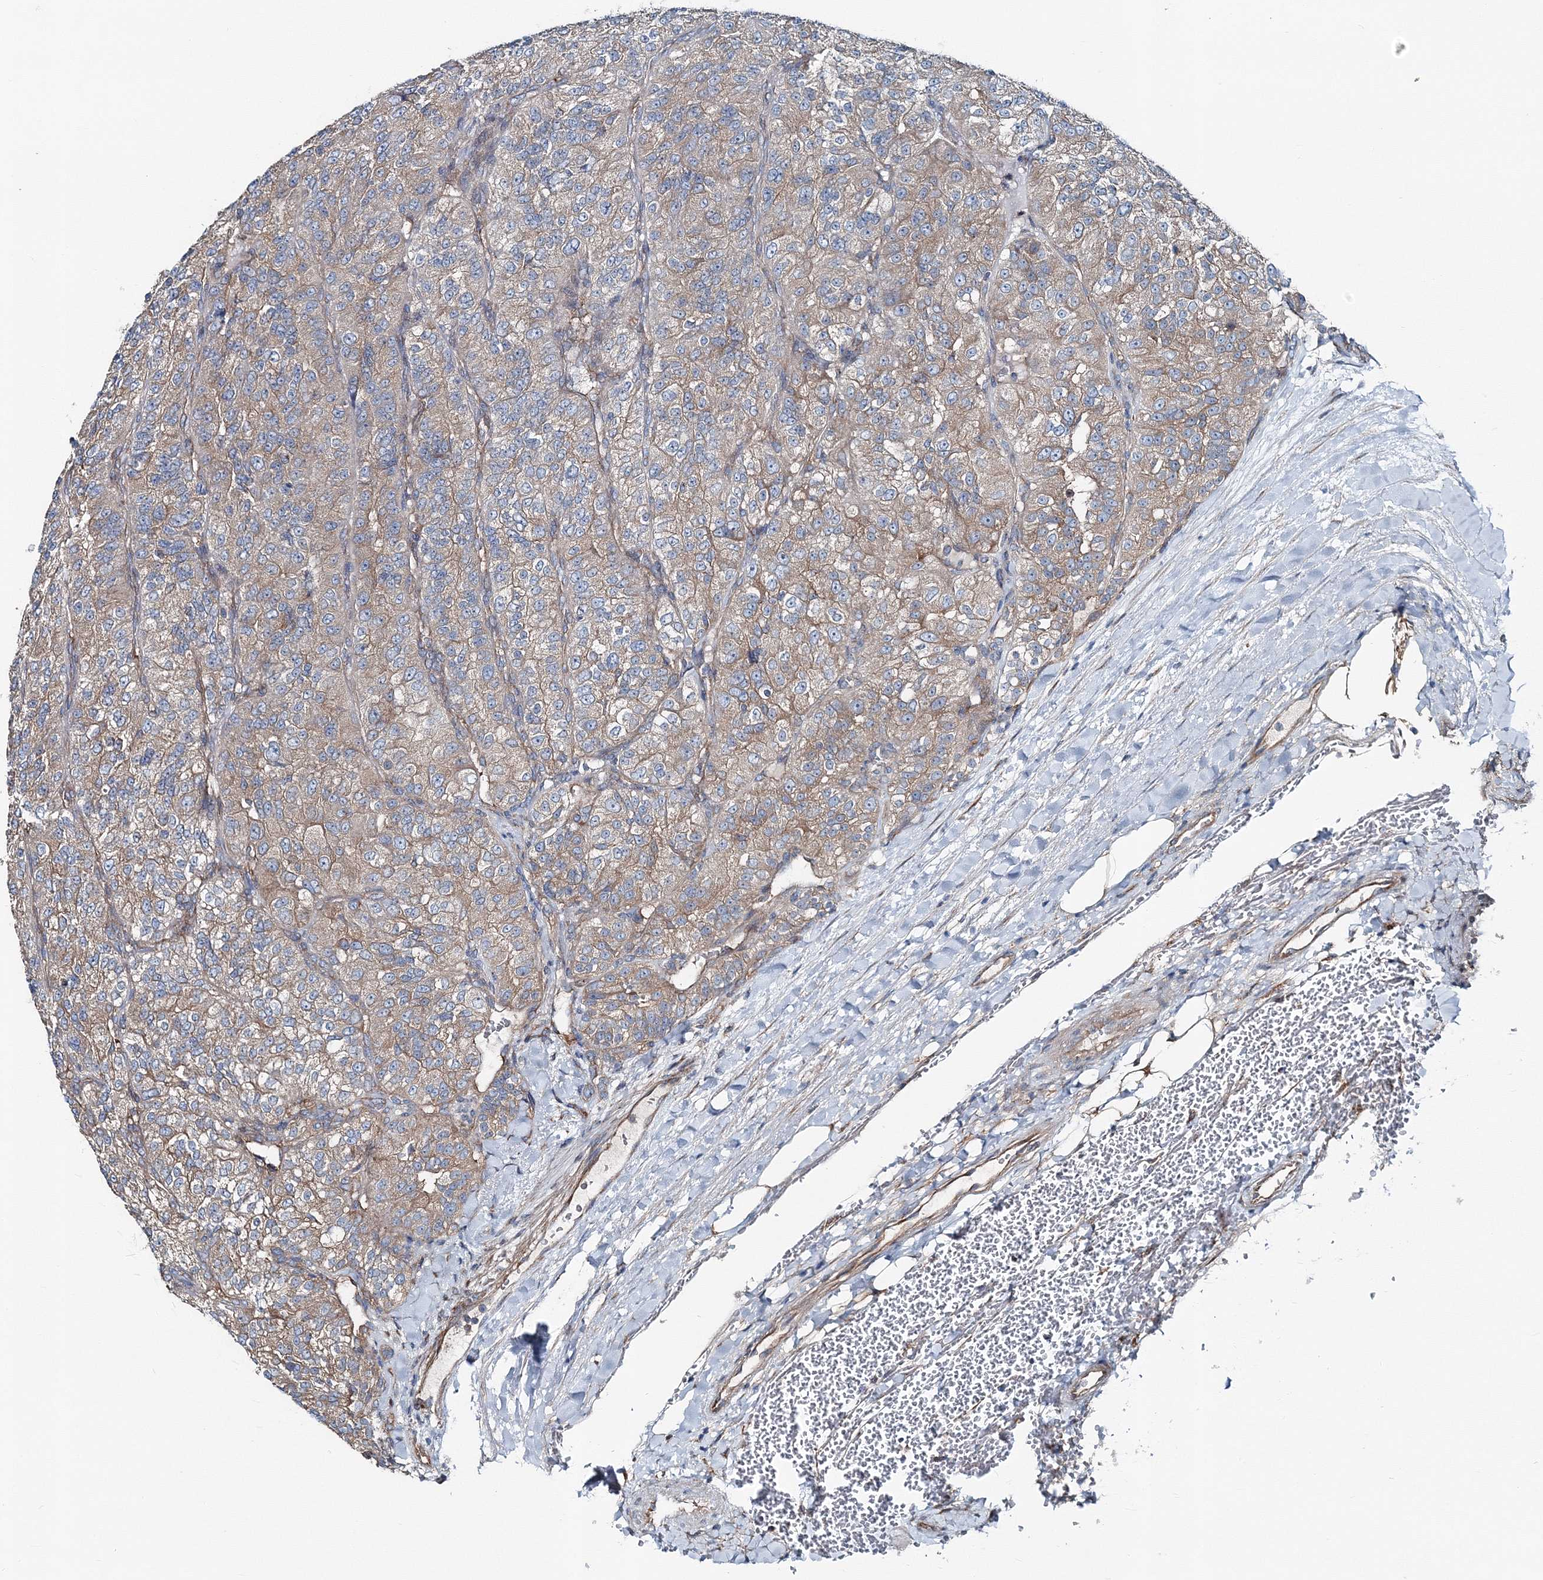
{"staining": {"intensity": "moderate", "quantity": ">75%", "location": "cytoplasmic/membranous"}, "tissue": "renal cancer", "cell_type": "Tumor cells", "image_type": "cancer", "snomed": [{"axis": "morphology", "description": "Adenocarcinoma, NOS"}, {"axis": "topography", "description": "Kidney"}], "caption": "Renal cancer (adenocarcinoma) tissue shows moderate cytoplasmic/membranous positivity in about >75% of tumor cells", "gene": "MPHOSPH9", "patient": {"sex": "female", "age": 63}}